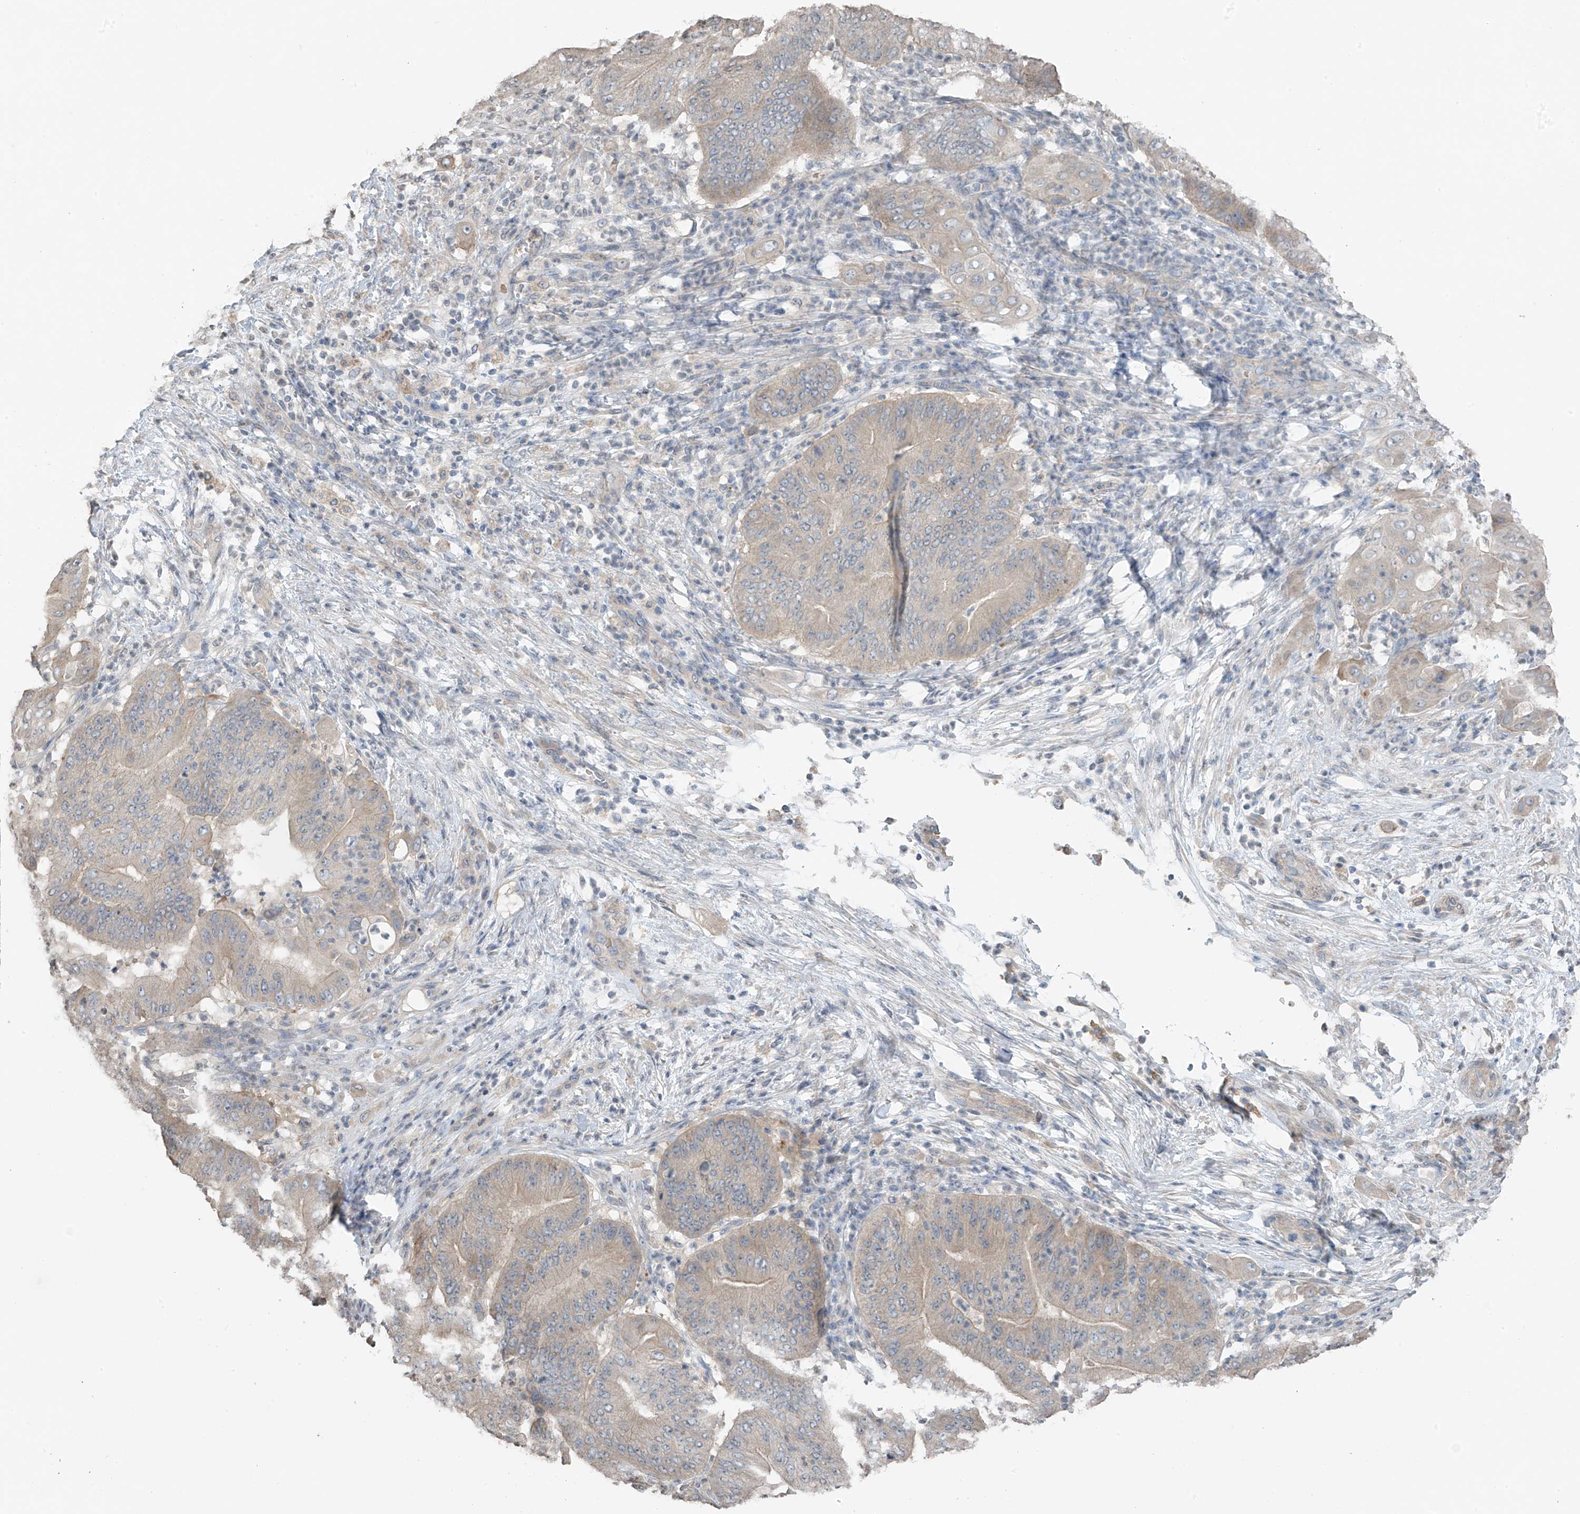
{"staining": {"intensity": "weak", "quantity": "<25%", "location": "cytoplasmic/membranous"}, "tissue": "pancreatic cancer", "cell_type": "Tumor cells", "image_type": "cancer", "snomed": [{"axis": "morphology", "description": "Adenocarcinoma, NOS"}, {"axis": "topography", "description": "Pancreas"}], "caption": "Histopathology image shows no significant protein staining in tumor cells of adenocarcinoma (pancreatic).", "gene": "HOXA11", "patient": {"sex": "female", "age": 77}}